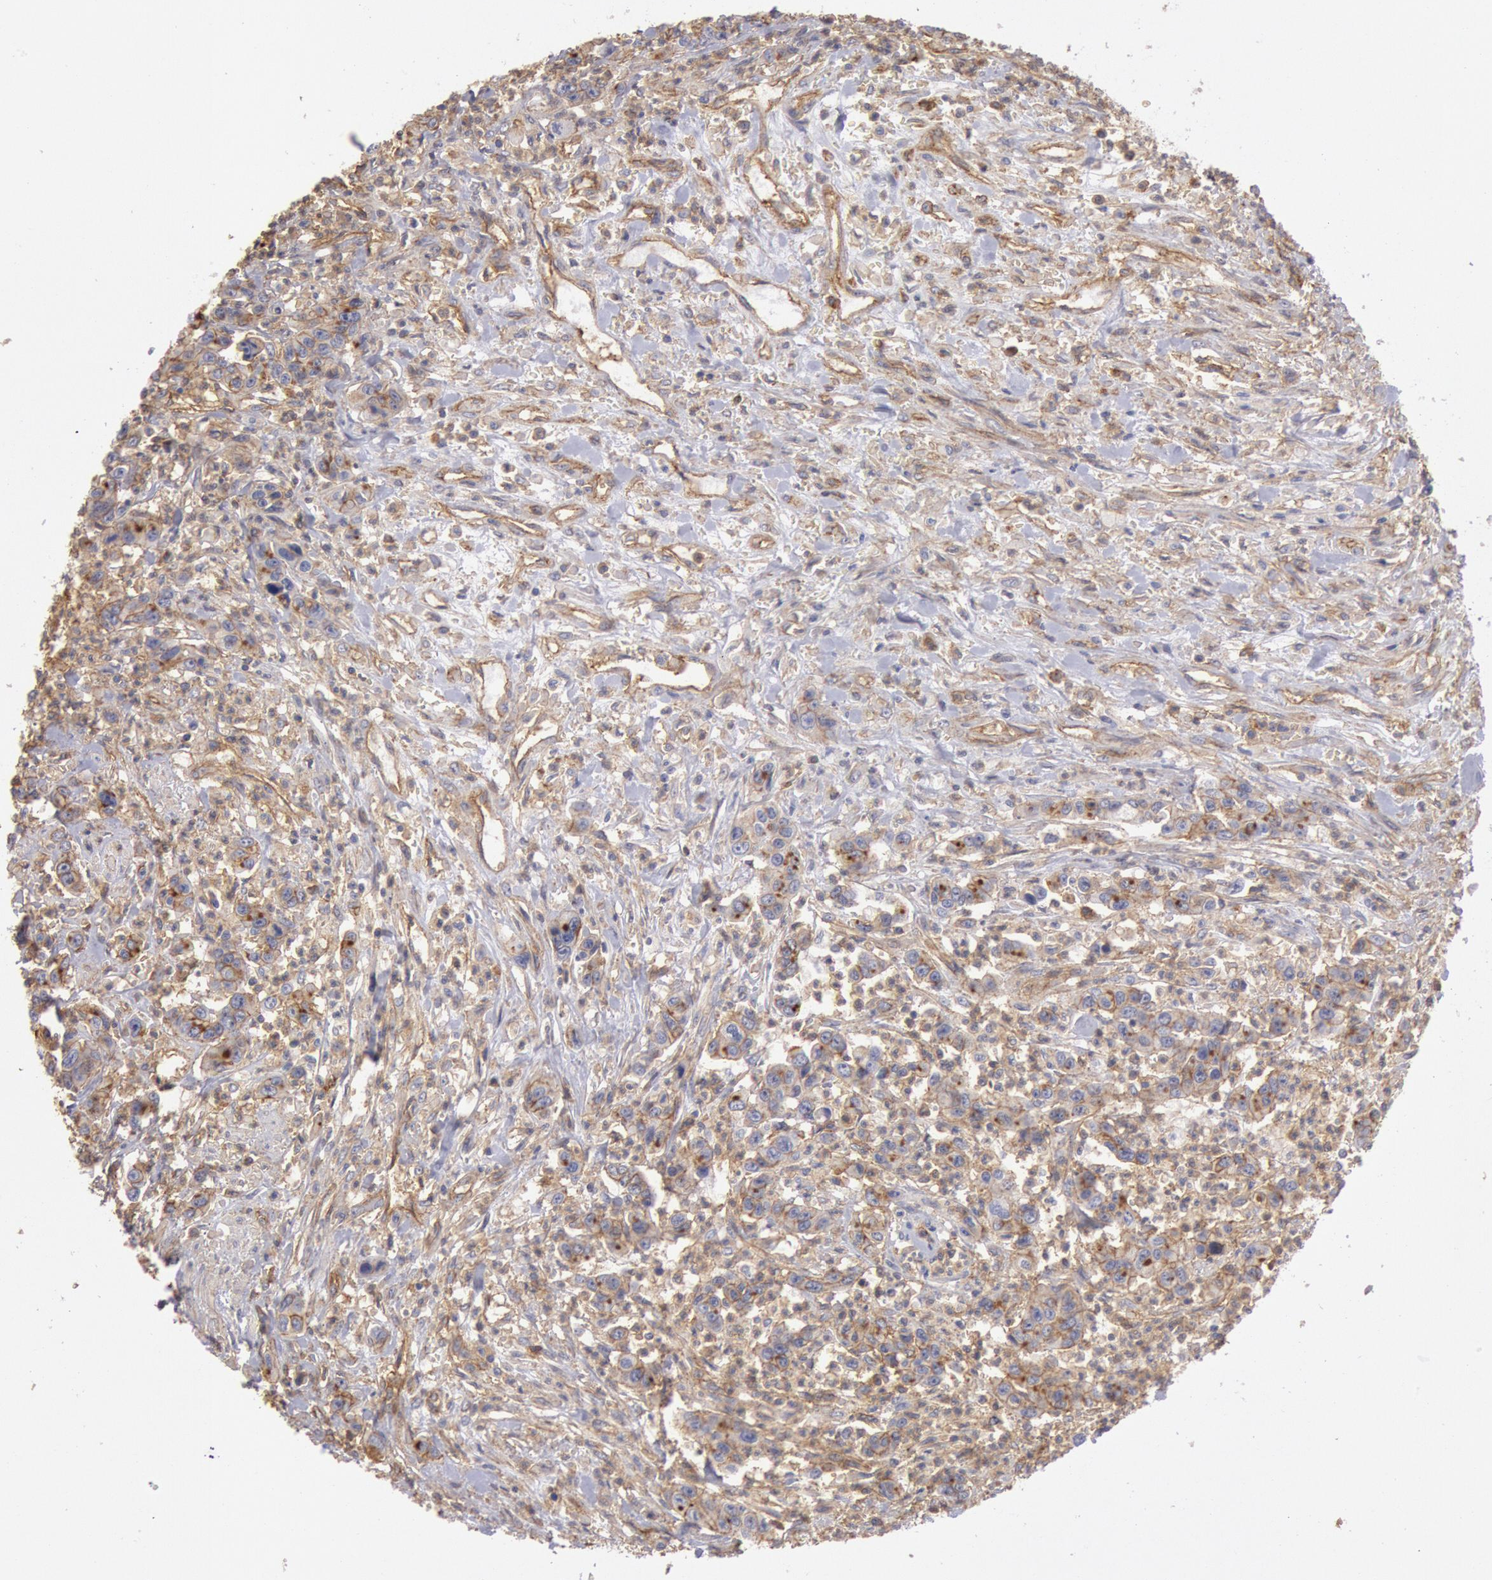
{"staining": {"intensity": "moderate", "quantity": ">75%", "location": "cytoplasmic/membranous"}, "tissue": "urothelial cancer", "cell_type": "Tumor cells", "image_type": "cancer", "snomed": [{"axis": "morphology", "description": "Urothelial carcinoma, High grade"}, {"axis": "topography", "description": "Urinary bladder"}], "caption": "The photomicrograph exhibits a brown stain indicating the presence of a protein in the cytoplasmic/membranous of tumor cells in high-grade urothelial carcinoma.", "gene": "SNAP23", "patient": {"sex": "male", "age": 86}}